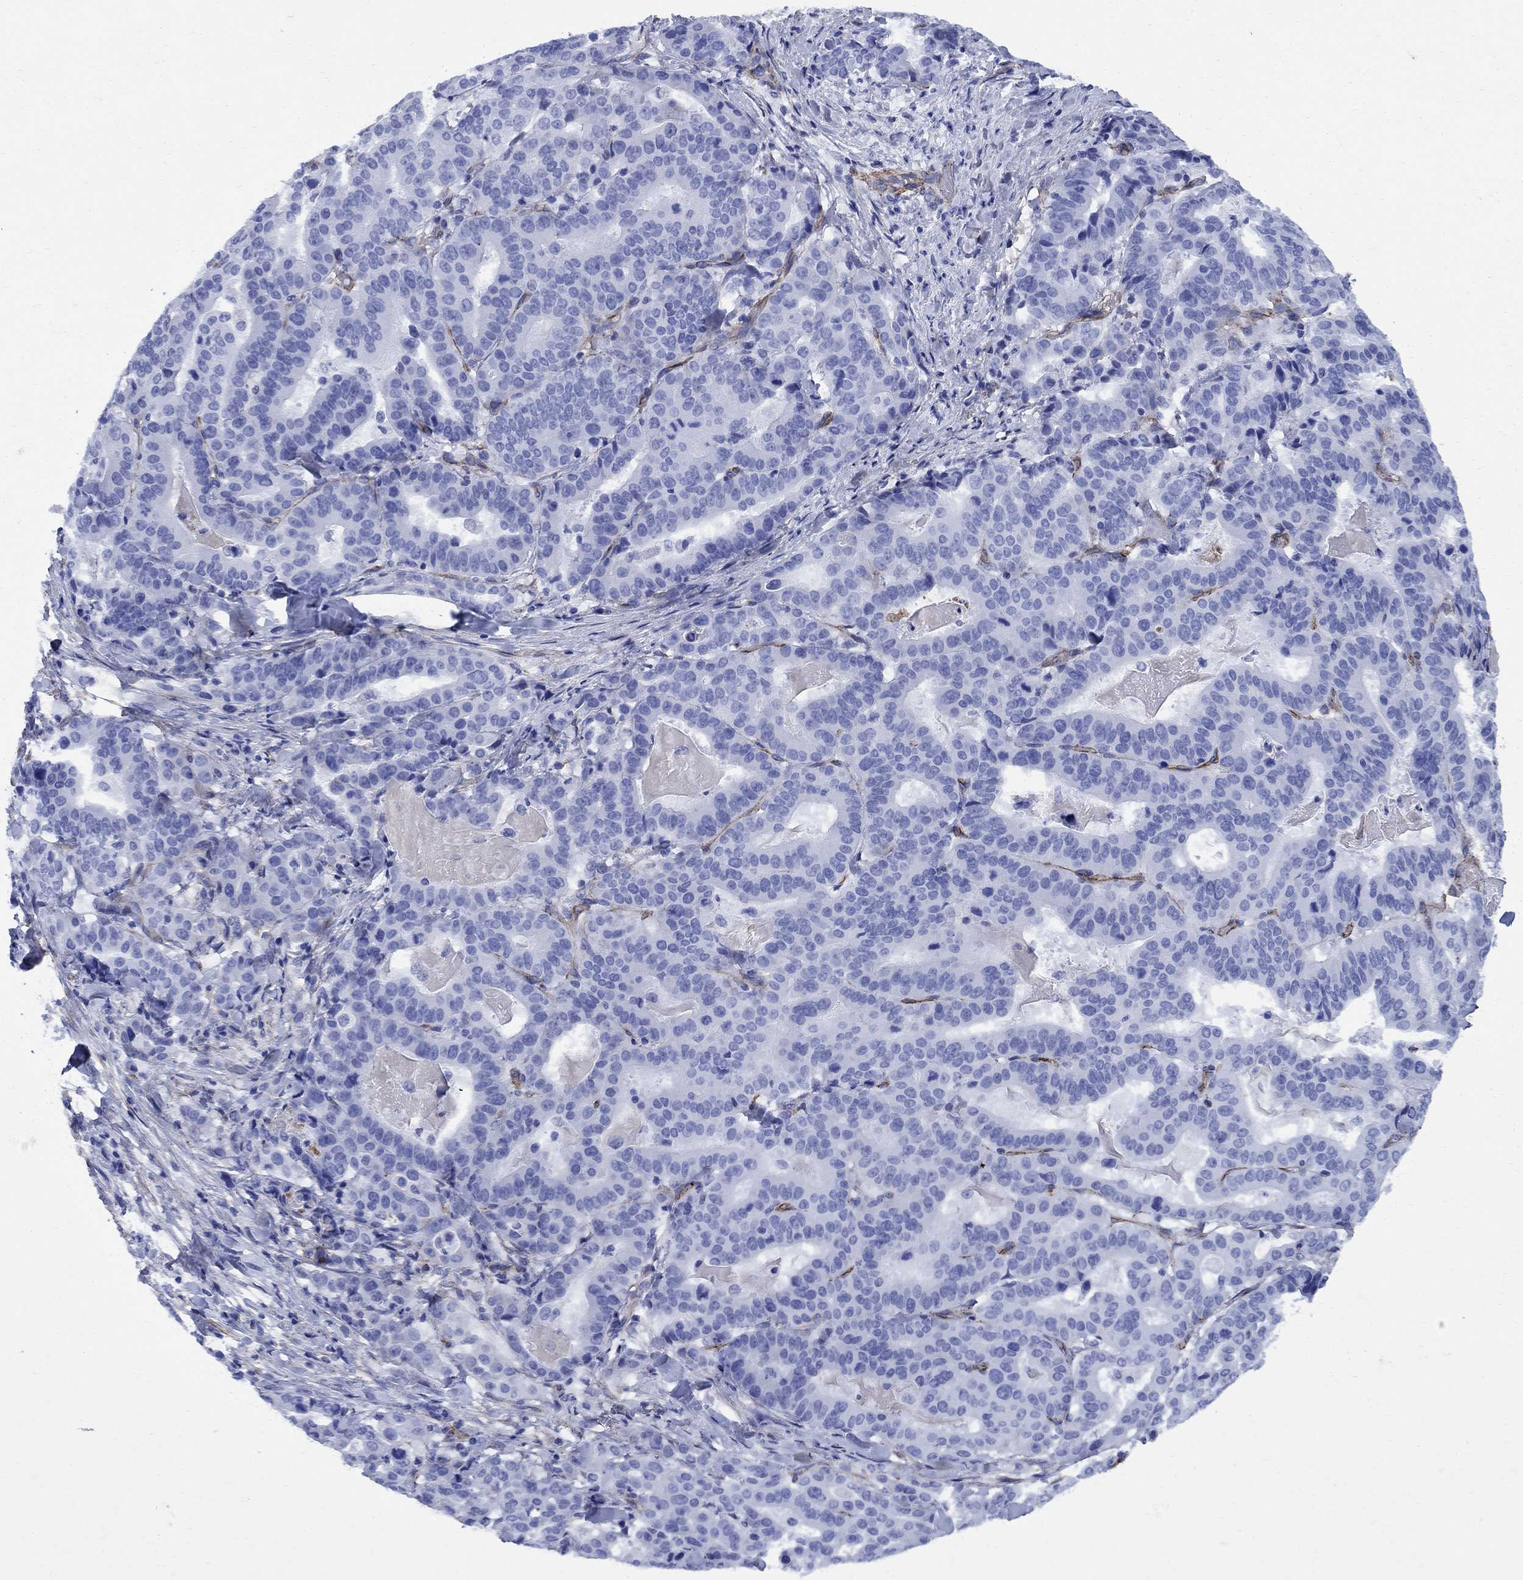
{"staining": {"intensity": "negative", "quantity": "none", "location": "none"}, "tissue": "stomach cancer", "cell_type": "Tumor cells", "image_type": "cancer", "snomed": [{"axis": "morphology", "description": "Adenocarcinoma, NOS"}, {"axis": "topography", "description": "Stomach"}], "caption": "IHC photomicrograph of human stomach cancer (adenocarcinoma) stained for a protein (brown), which shows no staining in tumor cells.", "gene": "VTN", "patient": {"sex": "male", "age": 48}}